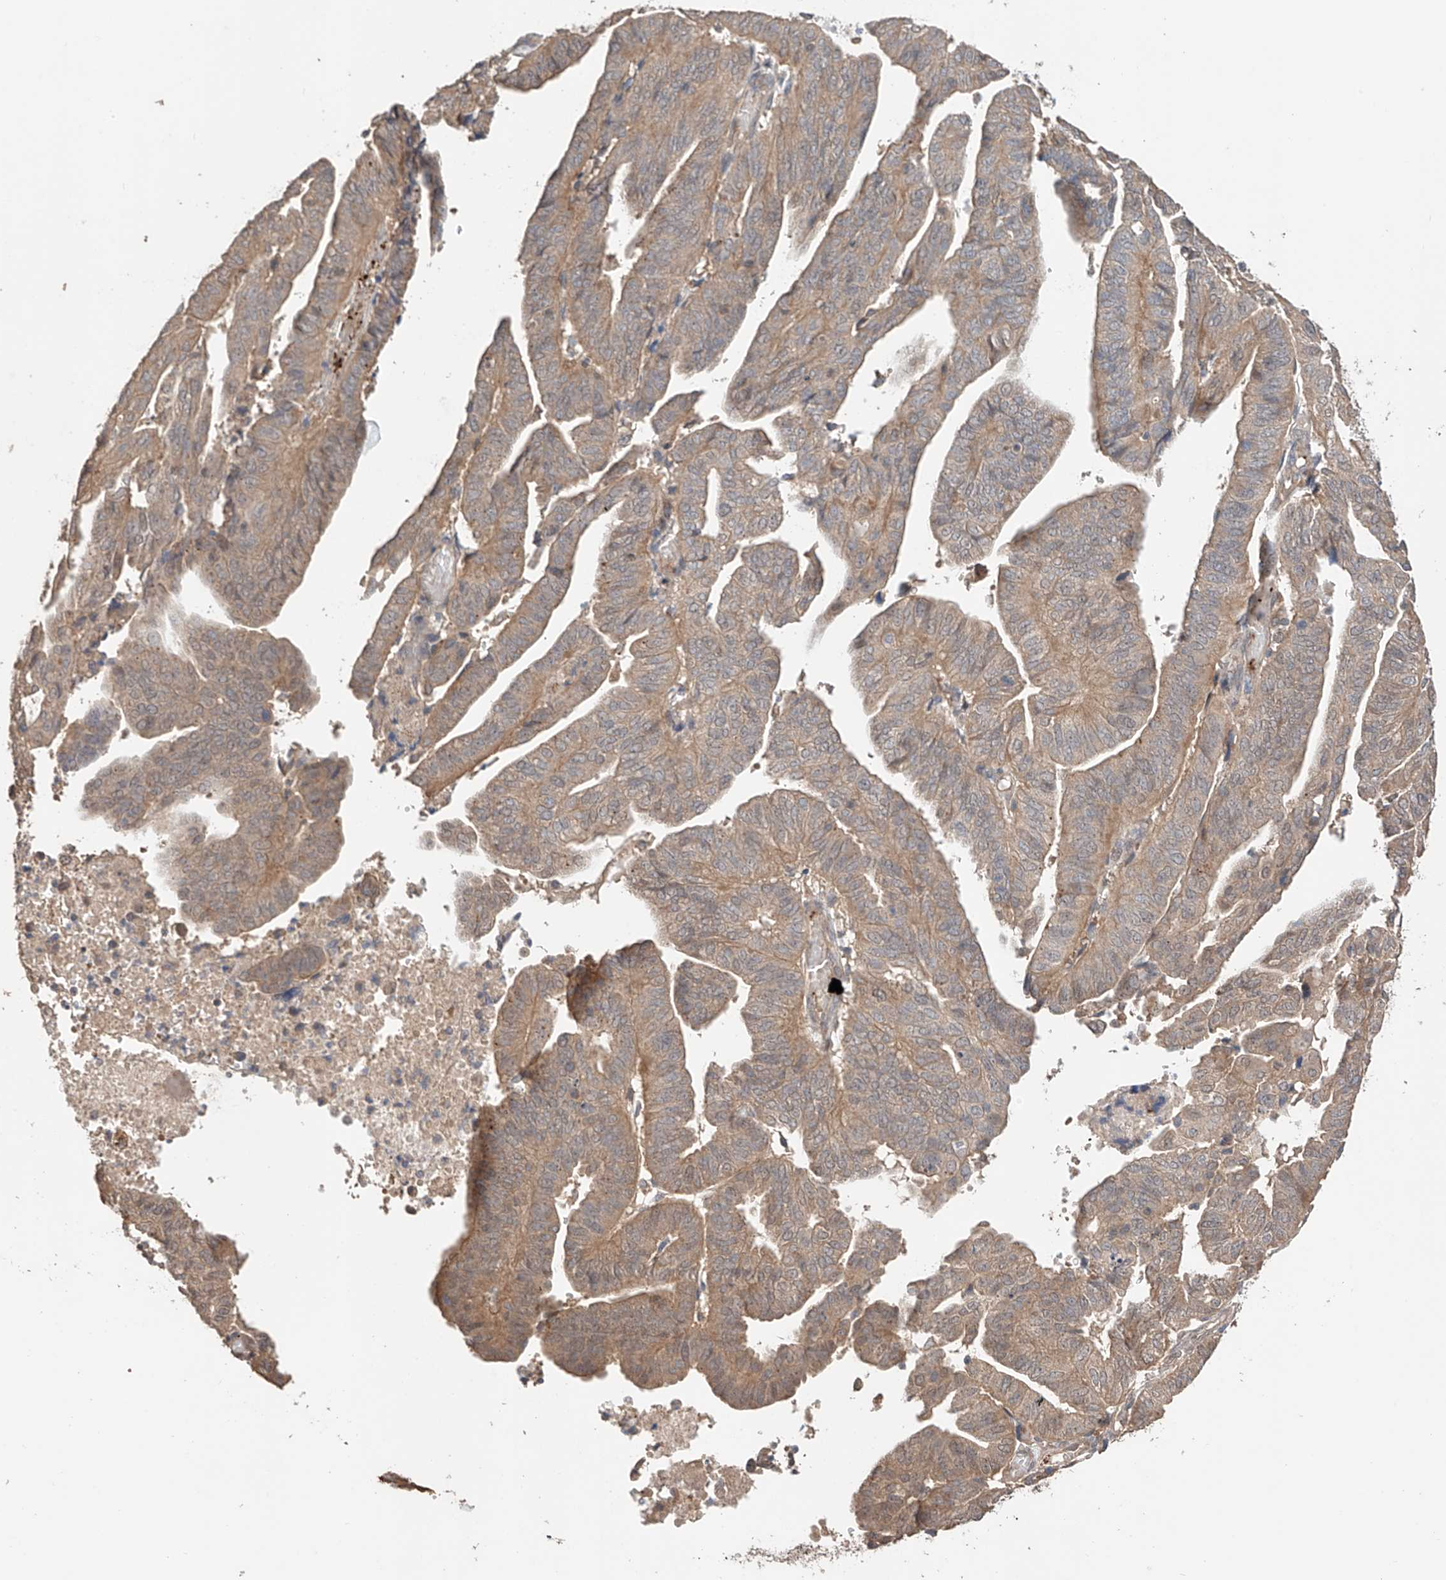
{"staining": {"intensity": "weak", "quantity": ">75%", "location": "cytoplasmic/membranous"}, "tissue": "endometrial cancer", "cell_type": "Tumor cells", "image_type": "cancer", "snomed": [{"axis": "morphology", "description": "Adenocarcinoma, NOS"}, {"axis": "topography", "description": "Uterus"}], "caption": "Immunohistochemistry (DAB (3,3'-diaminobenzidine)) staining of human adenocarcinoma (endometrial) demonstrates weak cytoplasmic/membranous protein positivity in approximately >75% of tumor cells. The protein of interest is stained brown, and the nuclei are stained in blue (DAB (3,3'-diaminobenzidine) IHC with brightfield microscopy, high magnification).", "gene": "ZFHX2", "patient": {"sex": "female", "age": 77}}